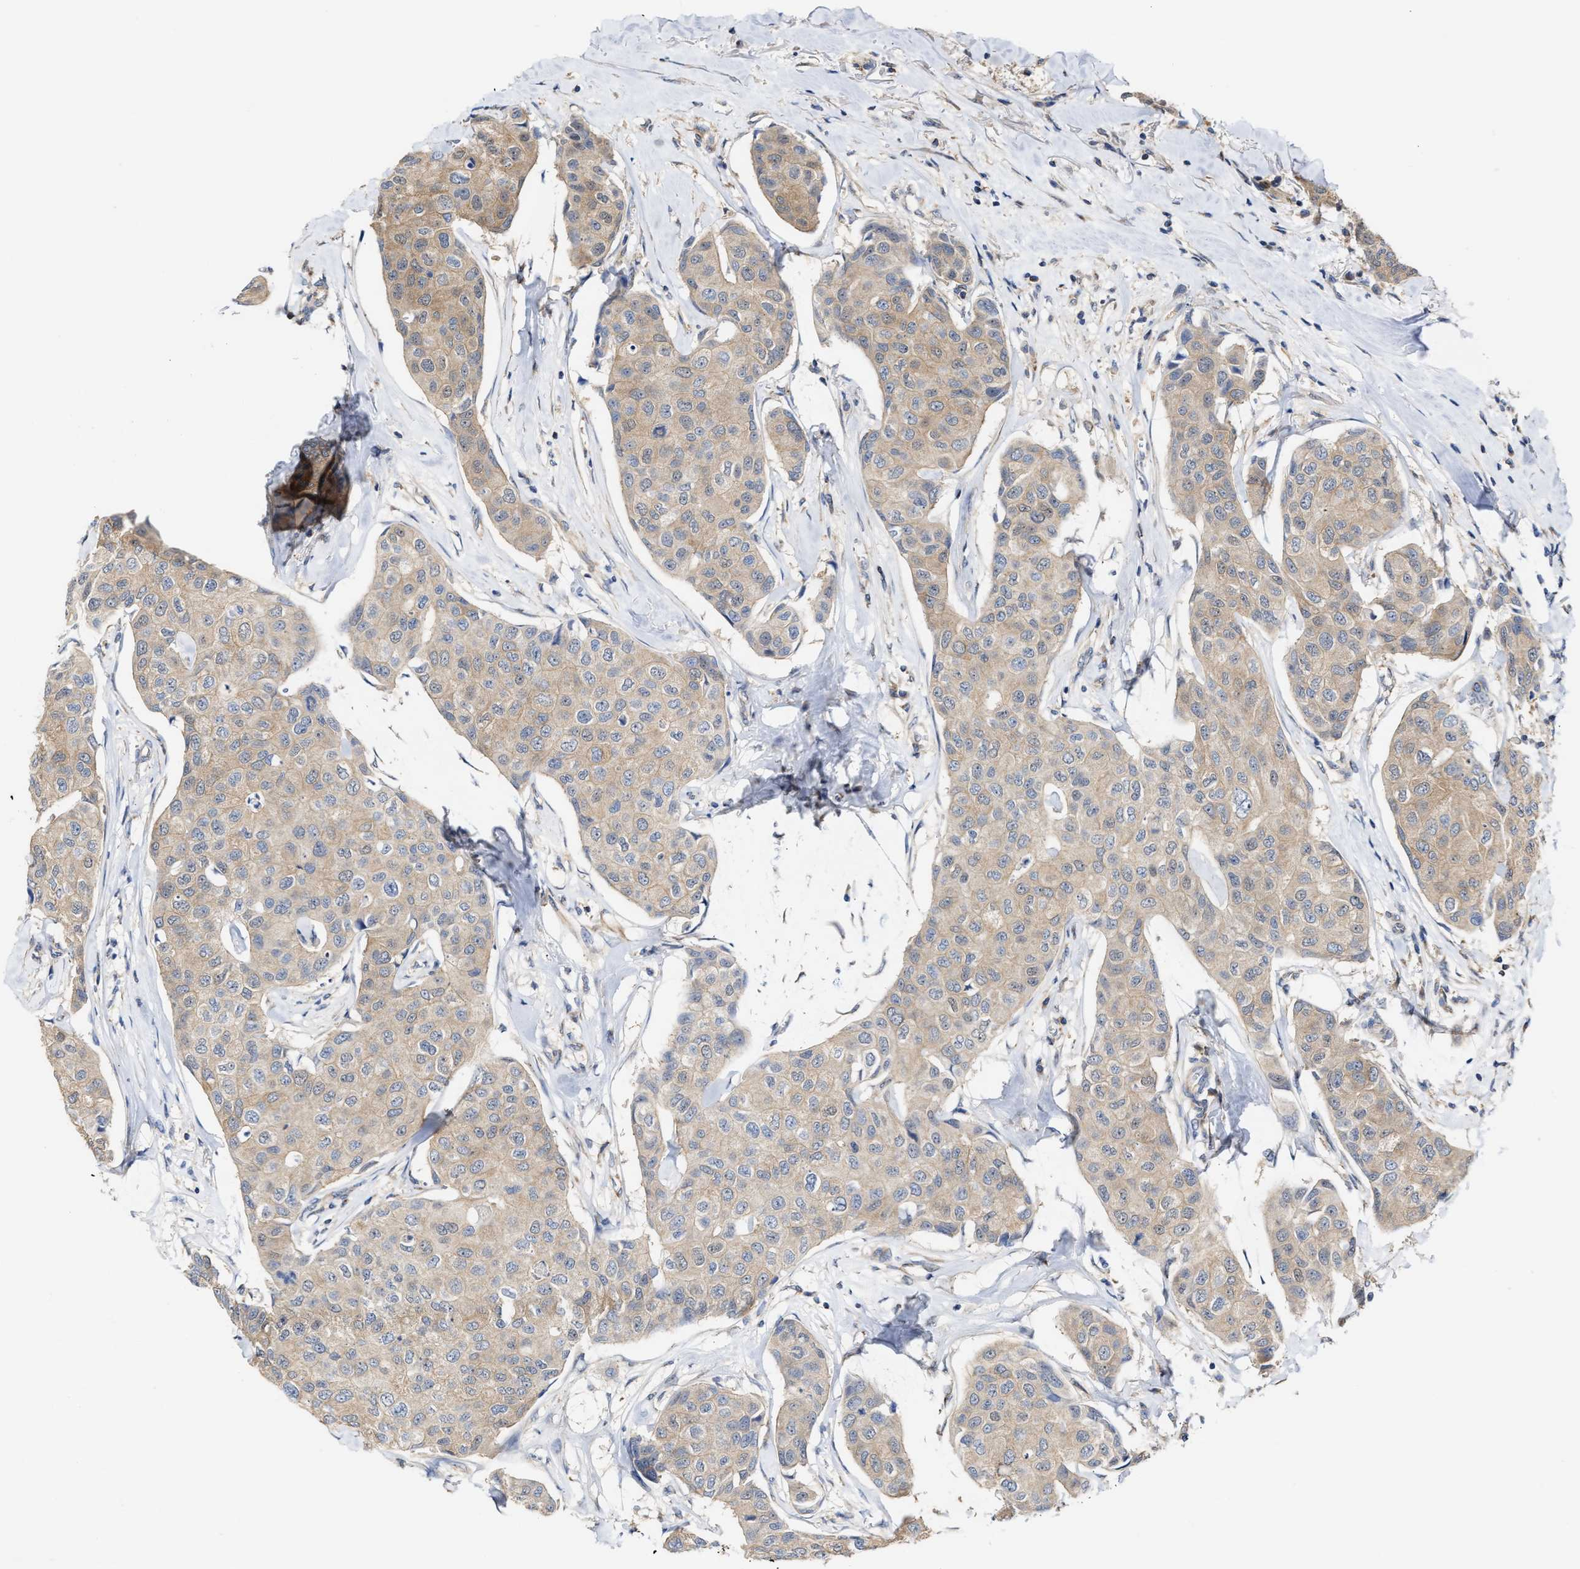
{"staining": {"intensity": "weak", "quantity": "25%-75%", "location": "cytoplasmic/membranous"}, "tissue": "breast cancer", "cell_type": "Tumor cells", "image_type": "cancer", "snomed": [{"axis": "morphology", "description": "Duct carcinoma"}, {"axis": "topography", "description": "Breast"}], "caption": "Immunohistochemical staining of human breast cancer shows low levels of weak cytoplasmic/membranous protein staining in about 25%-75% of tumor cells.", "gene": "BBLN", "patient": {"sex": "female", "age": 80}}